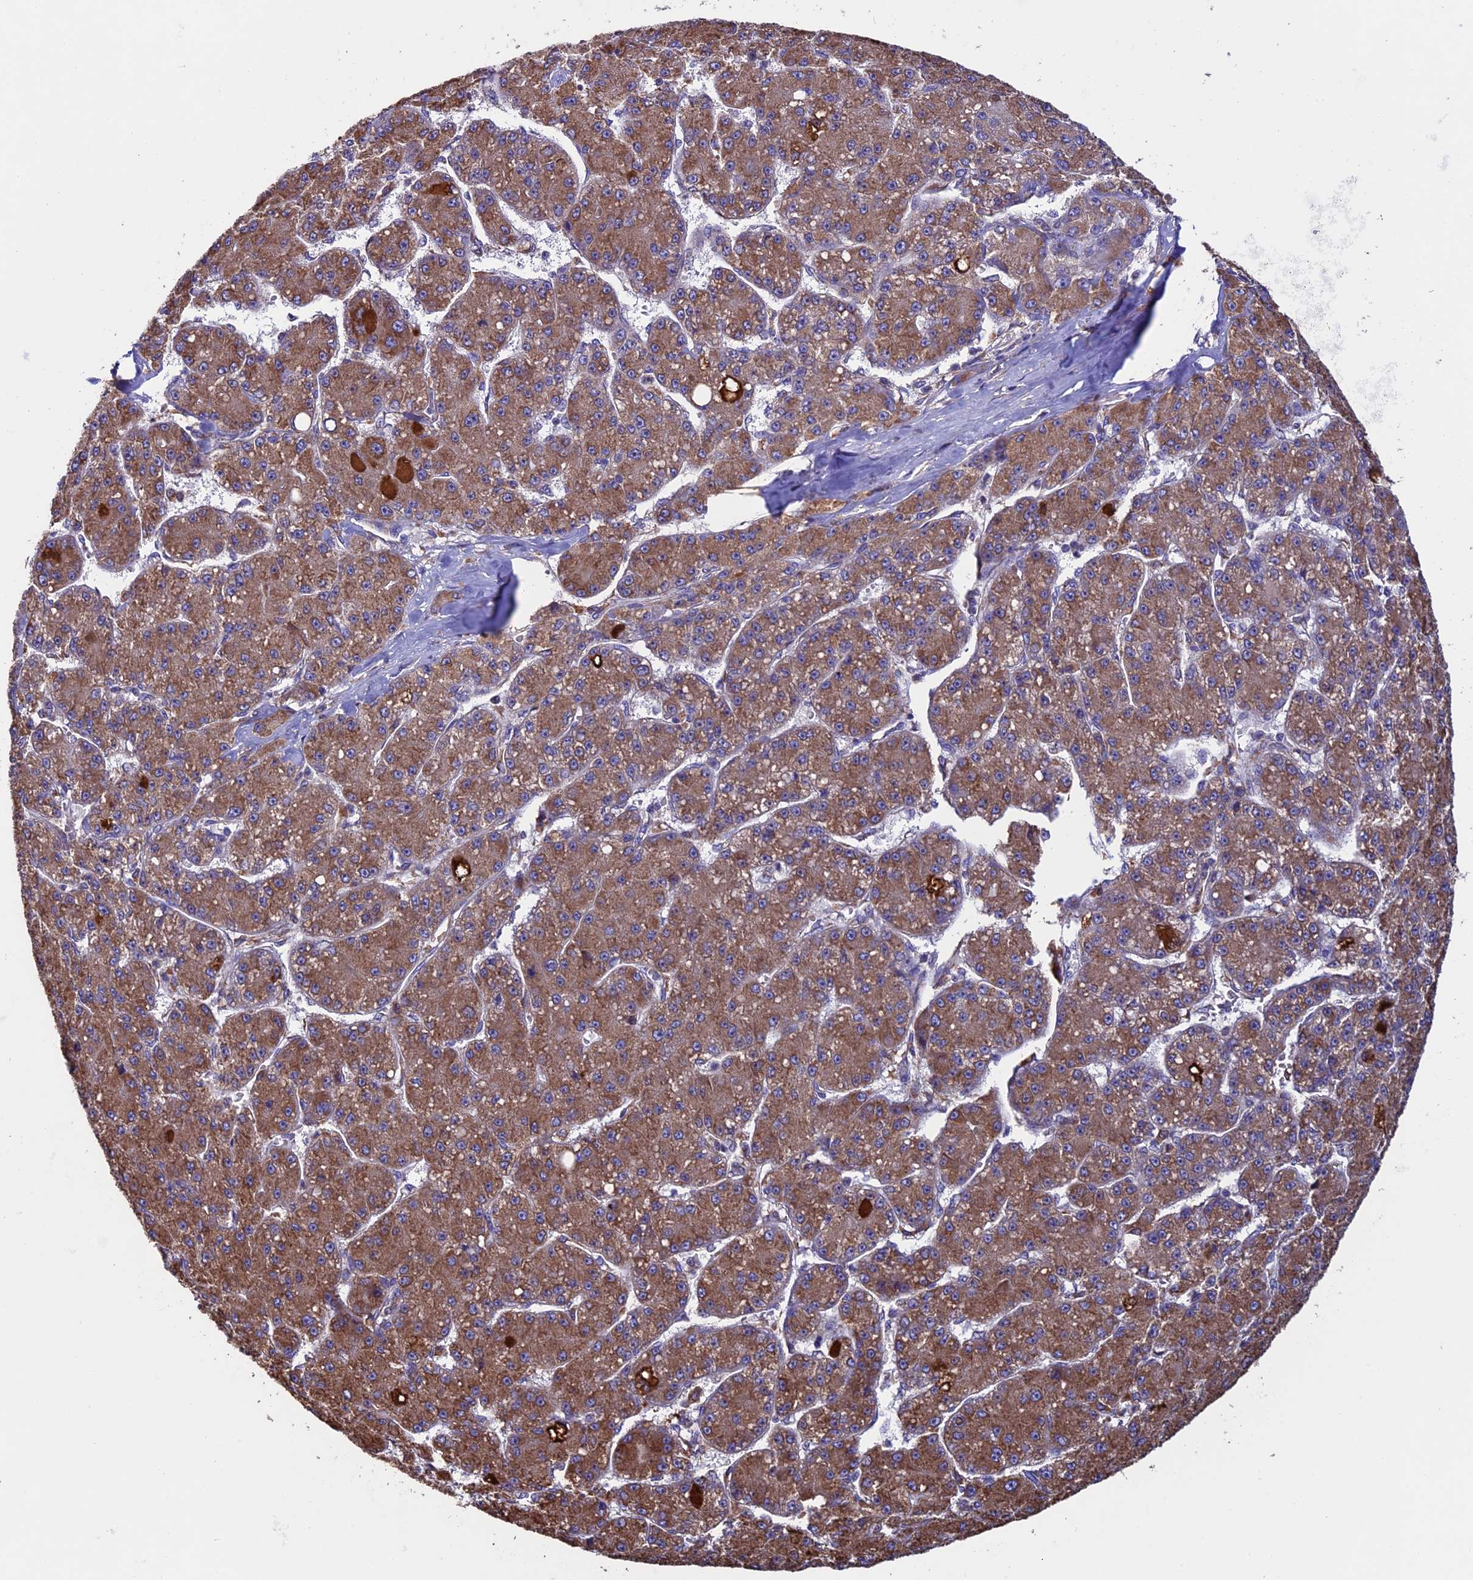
{"staining": {"intensity": "moderate", "quantity": ">75%", "location": "cytoplasmic/membranous"}, "tissue": "liver cancer", "cell_type": "Tumor cells", "image_type": "cancer", "snomed": [{"axis": "morphology", "description": "Carcinoma, Hepatocellular, NOS"}, {"axis": "topography", "description": "Liver"}], "caption": "Immunohistochemical staining of human hepatocellular carcinoma (liver) reveals medium levels of moderate cytoplasmic/membranous staining in approximately >75% of tumor cells.", "gene": "BTBD3", "patient": {"sex": "male", "age": 67}}